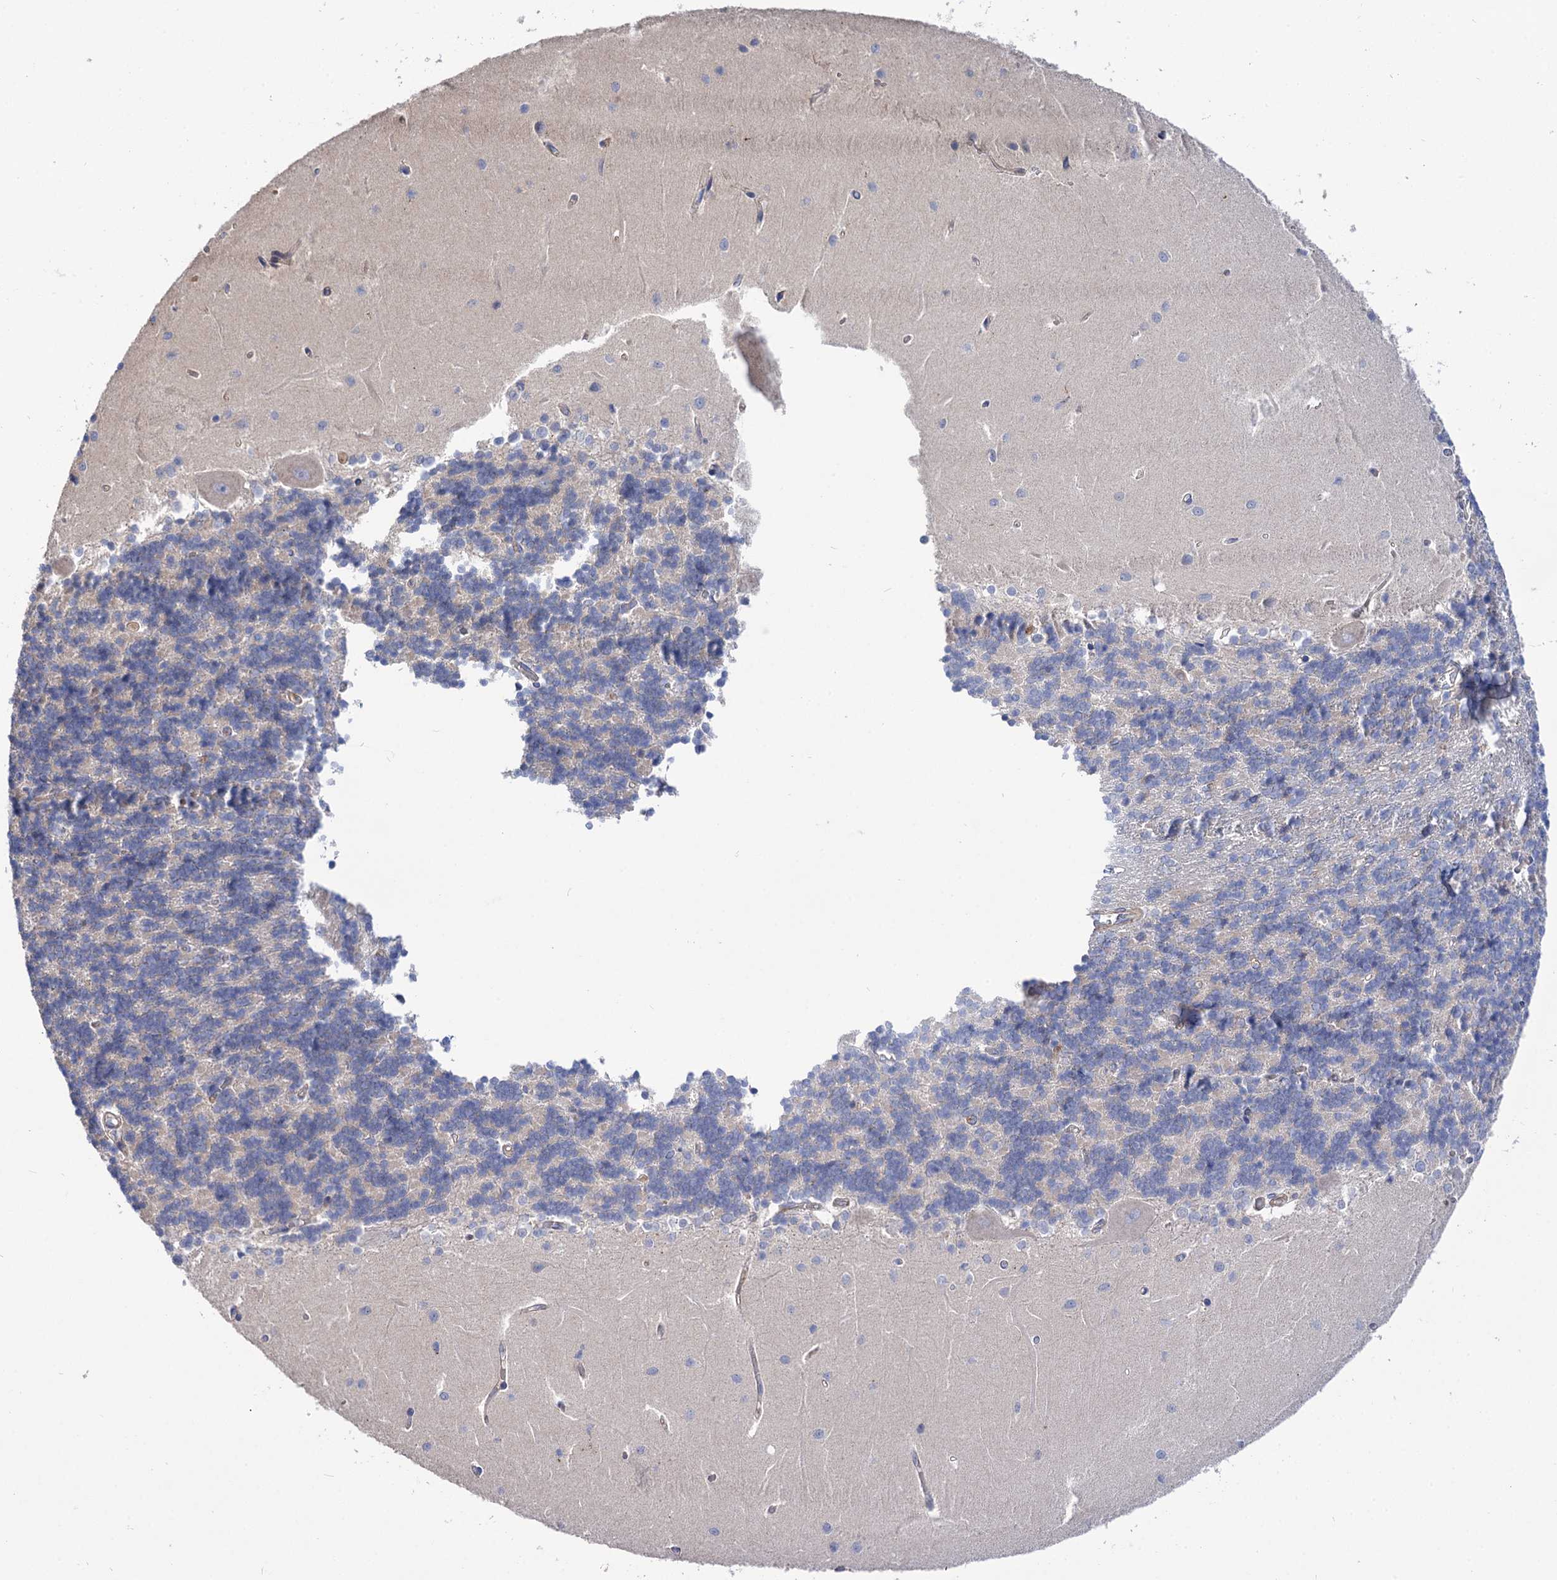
{"staining": {"intensity": "negative", "quantity": "none", "location": "none"}, "tissue": "cerebellum", "cell_type": "Cells in granular layer", "image_type": "normal", "snomed": [{"axis": "morphology", "description": "Normal tissue, NOS"}, {"axis": "topography", "description": "Cerebellum"}], "caption": "Immunohistochemical staining of benign human cerebellum exhibits no significant expression in cells in granular layer.", "gene": "NUDCD2", "patient": {"sex": "male", "age": 37}}